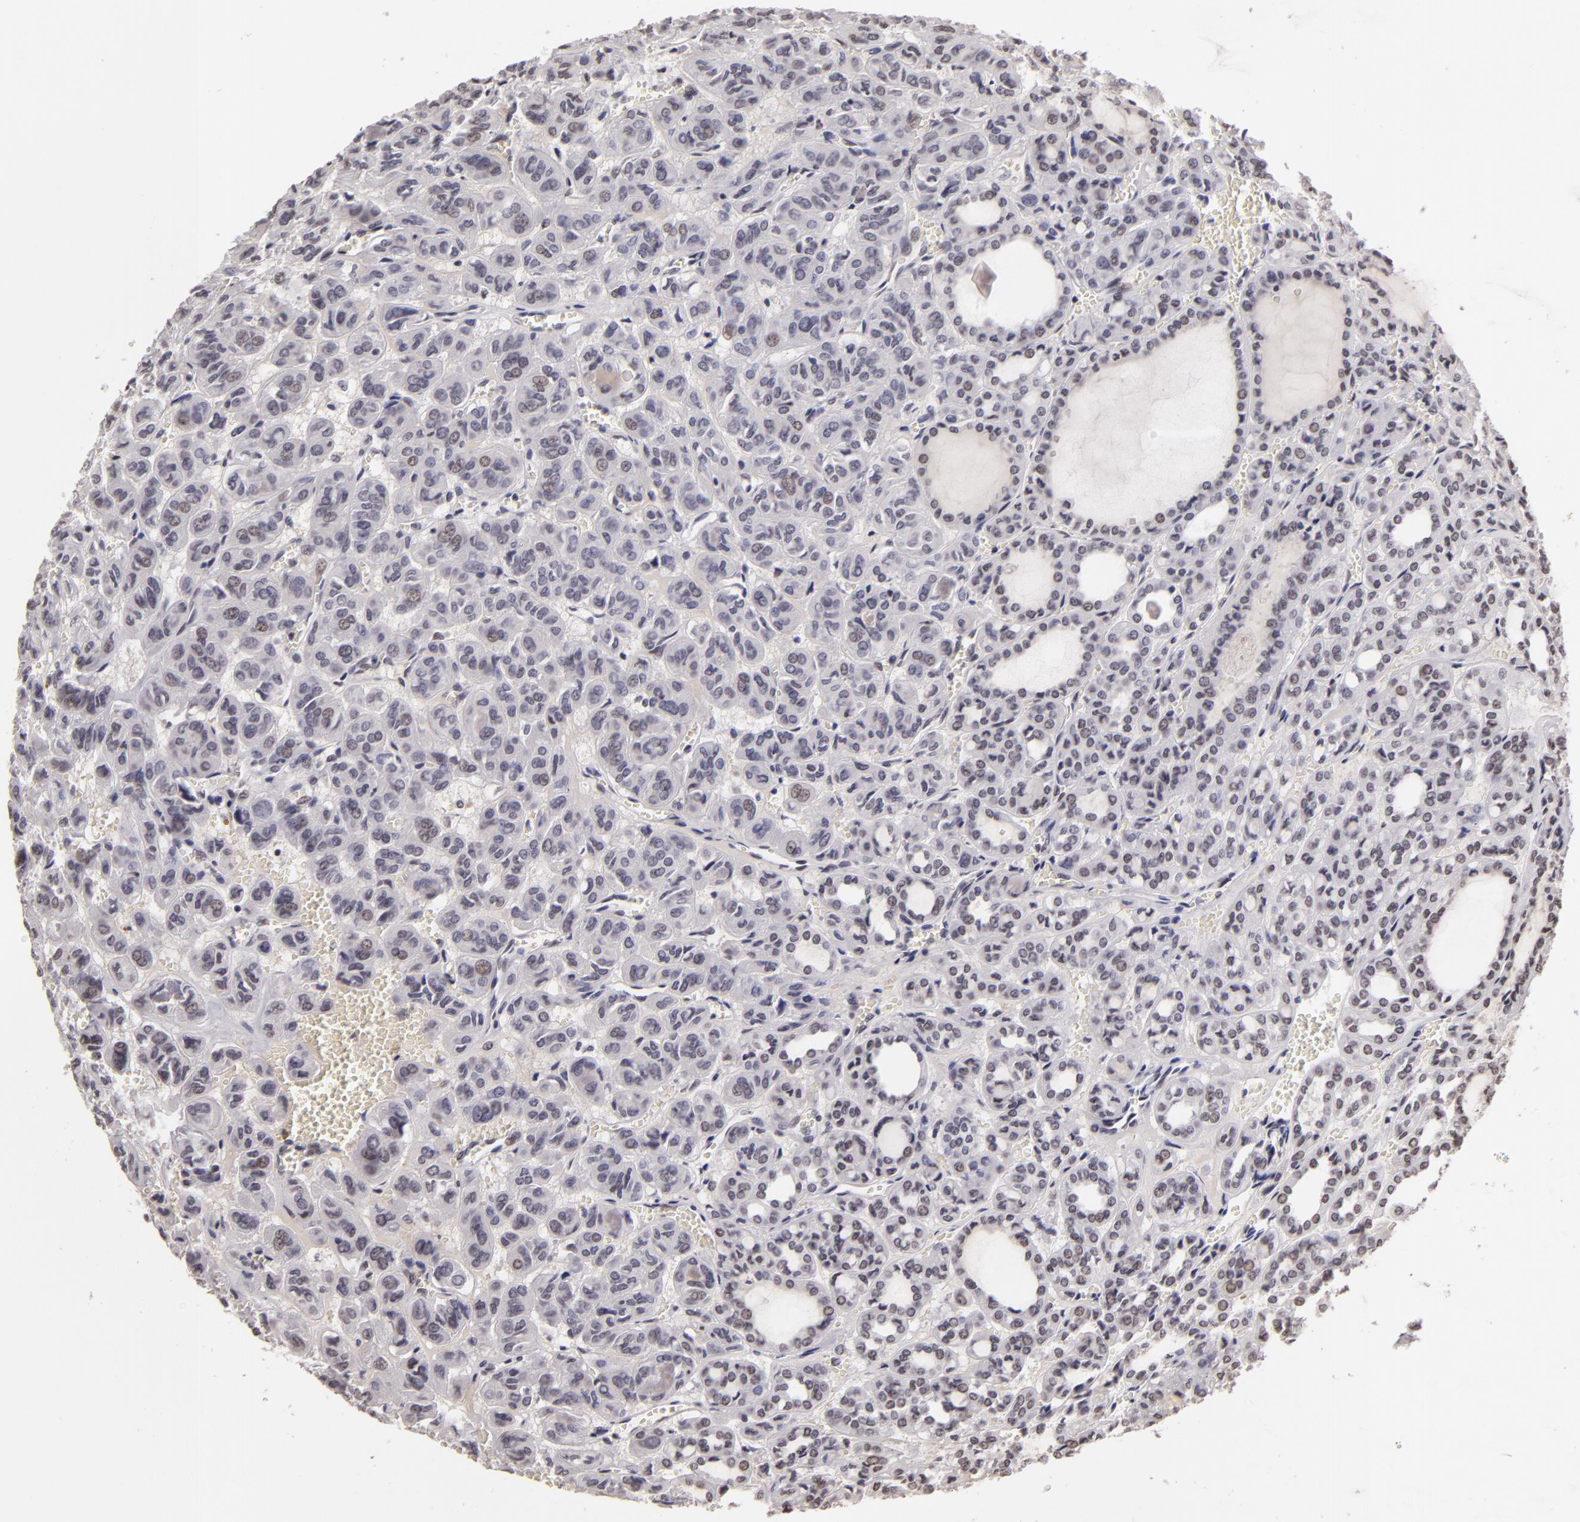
{"staining": {"intensity": "weak", "quantity": "<25%", "location": "nuclear"}, "tissue": "thyroid cancer", "cell_type": "Tumor cells", "image_type": "cancer", "snomed": [{"axis": "morphology", "description": "Follicular adenoma carcinoma, NOS"}, {"axis": "topography", "description": "Thyroid gland"}], "caption": "The histopathology image reveals no staining of tumor cells in thyroid cancer (follicular adenoma carcinoma).", "gene": "INTS6", "patient": {"sex": "female", "age": 71}}